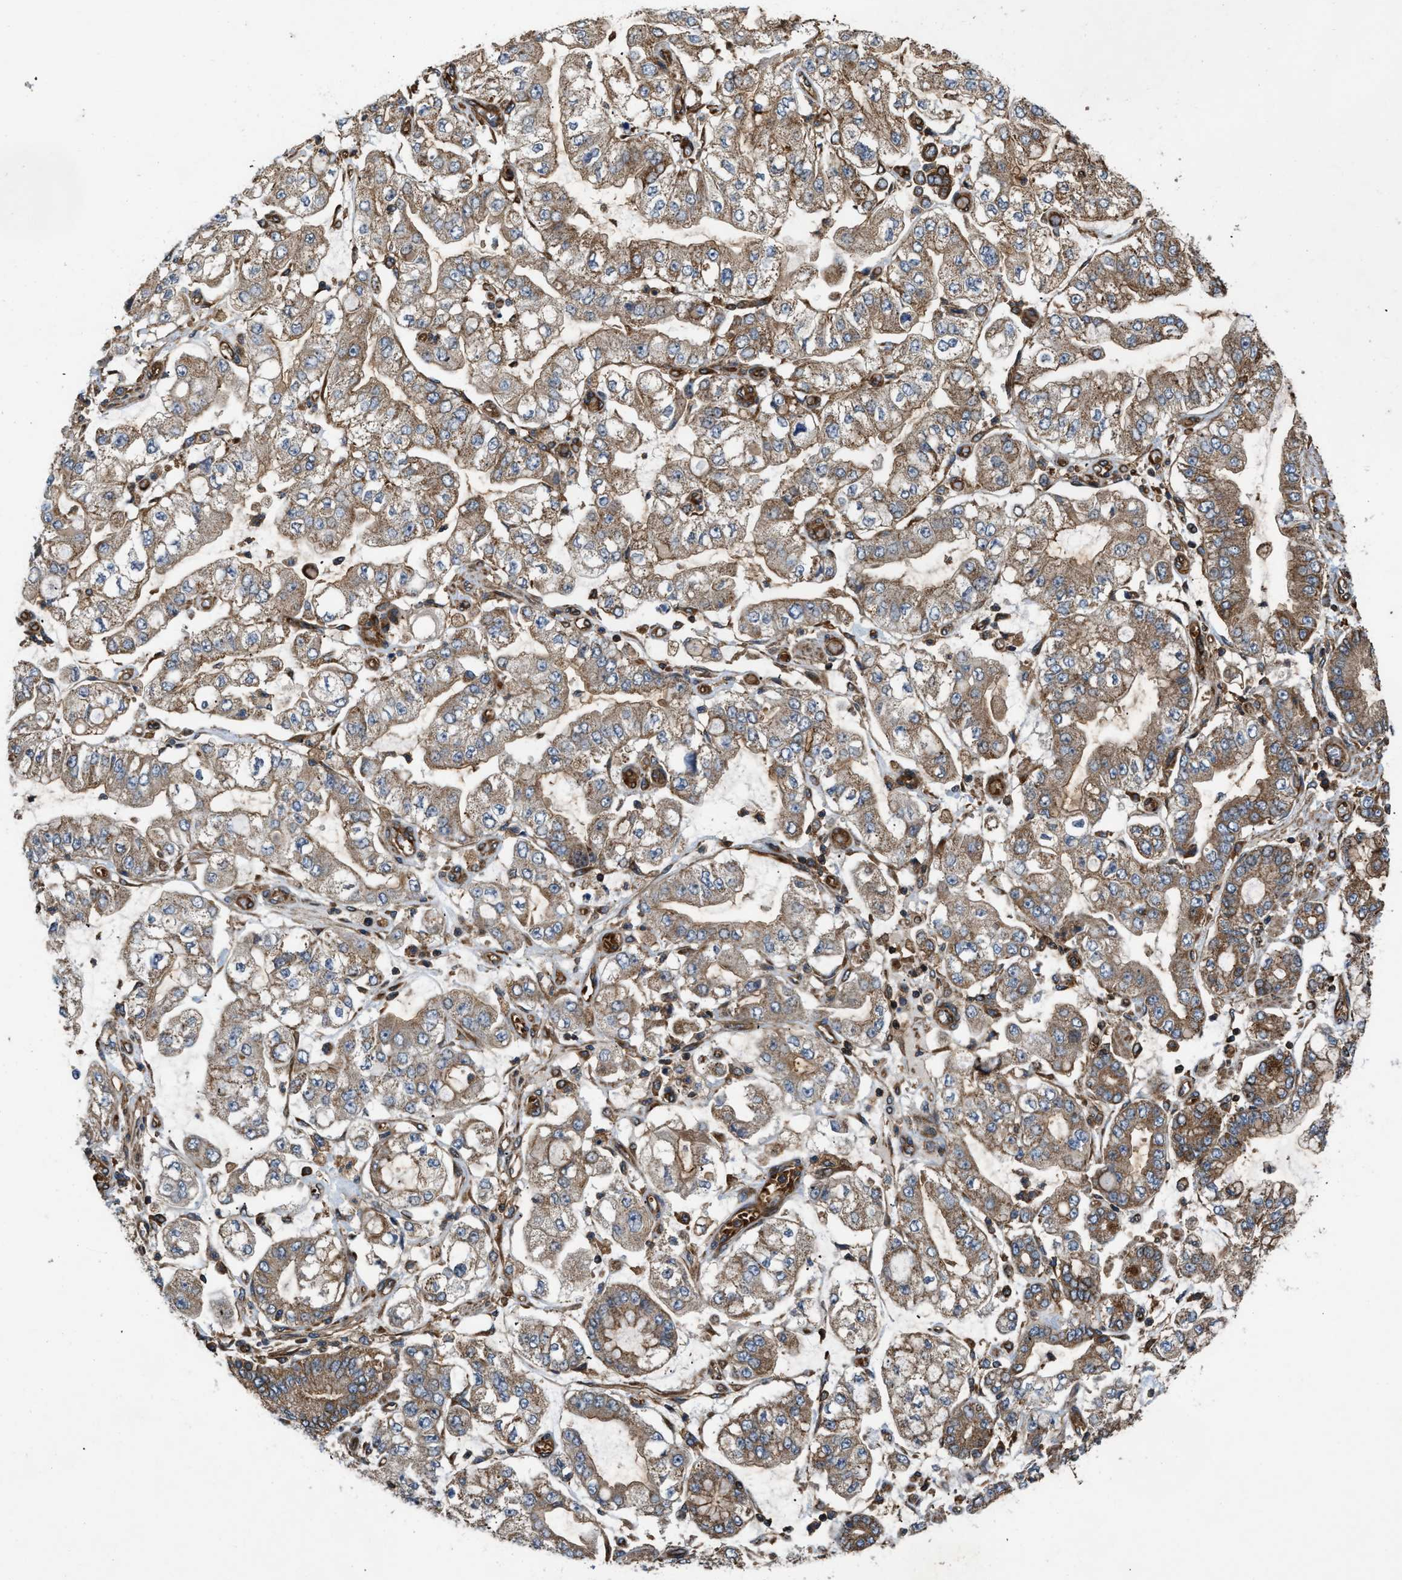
{"staining": {"intensity": "moderate", "quantity": ">75%", "location": "cytoplasmic/membranous"}, "tissue": "stomach cancer", "cell_type": "Tumor cells", "image_type": "cancer", "snomed": [{"axis": "morphology", "description": "Adenocarcinoma, NOS"}, {"axis": "topography", "description": "Stomach"}], "caption": "Immunohistochemical staining of human stomach adenocarcinoma reveals moderate cytoplasmic/membranous protein positivity in about >75% of tumor cells.", "gene": "GNB4", "patient": {"sex": "male", "age": 76}}